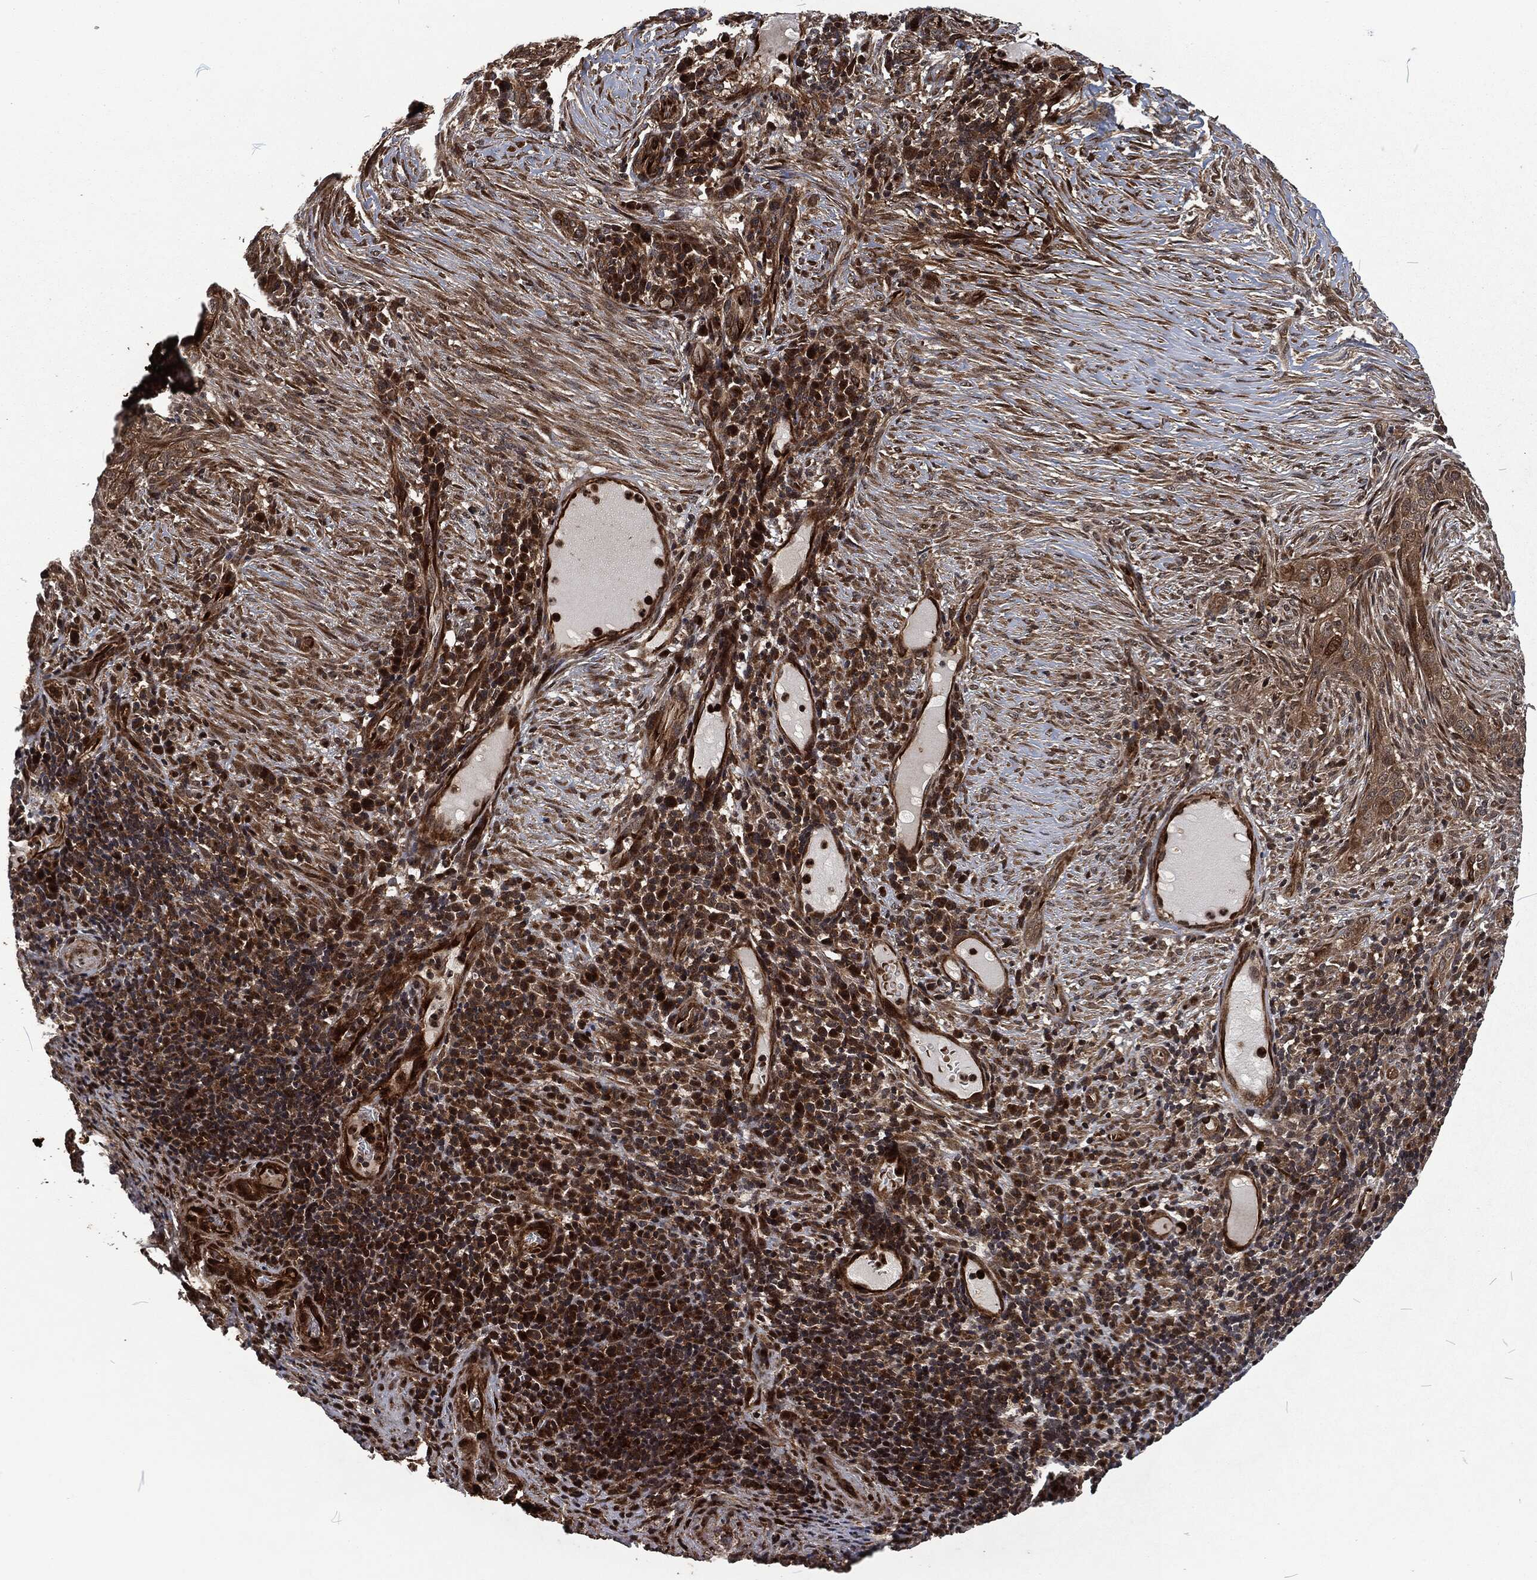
{"staining": {"intensity": "moderate", "quantity": "25%-75%", "location": "cytoplasmic/membranous"}, "tissue": "skin cancer", "cell_type": "Tumor cells", "image_type": "cancer", "snomed": [{"axis": "morphology", "description": "Squamous cell carcinoma, NOS"}, {"axis": "topography", "description": "Skin"}], "caption": "Squamous cell carcinoma (skin) tissue displays moderate cytoplasmic/membranous staining in about 25%-75% of tumor cells, visualized by immunohistochemistry.", "gene": "CMPK2", "patient": {"sex": "male", "age": 88}}